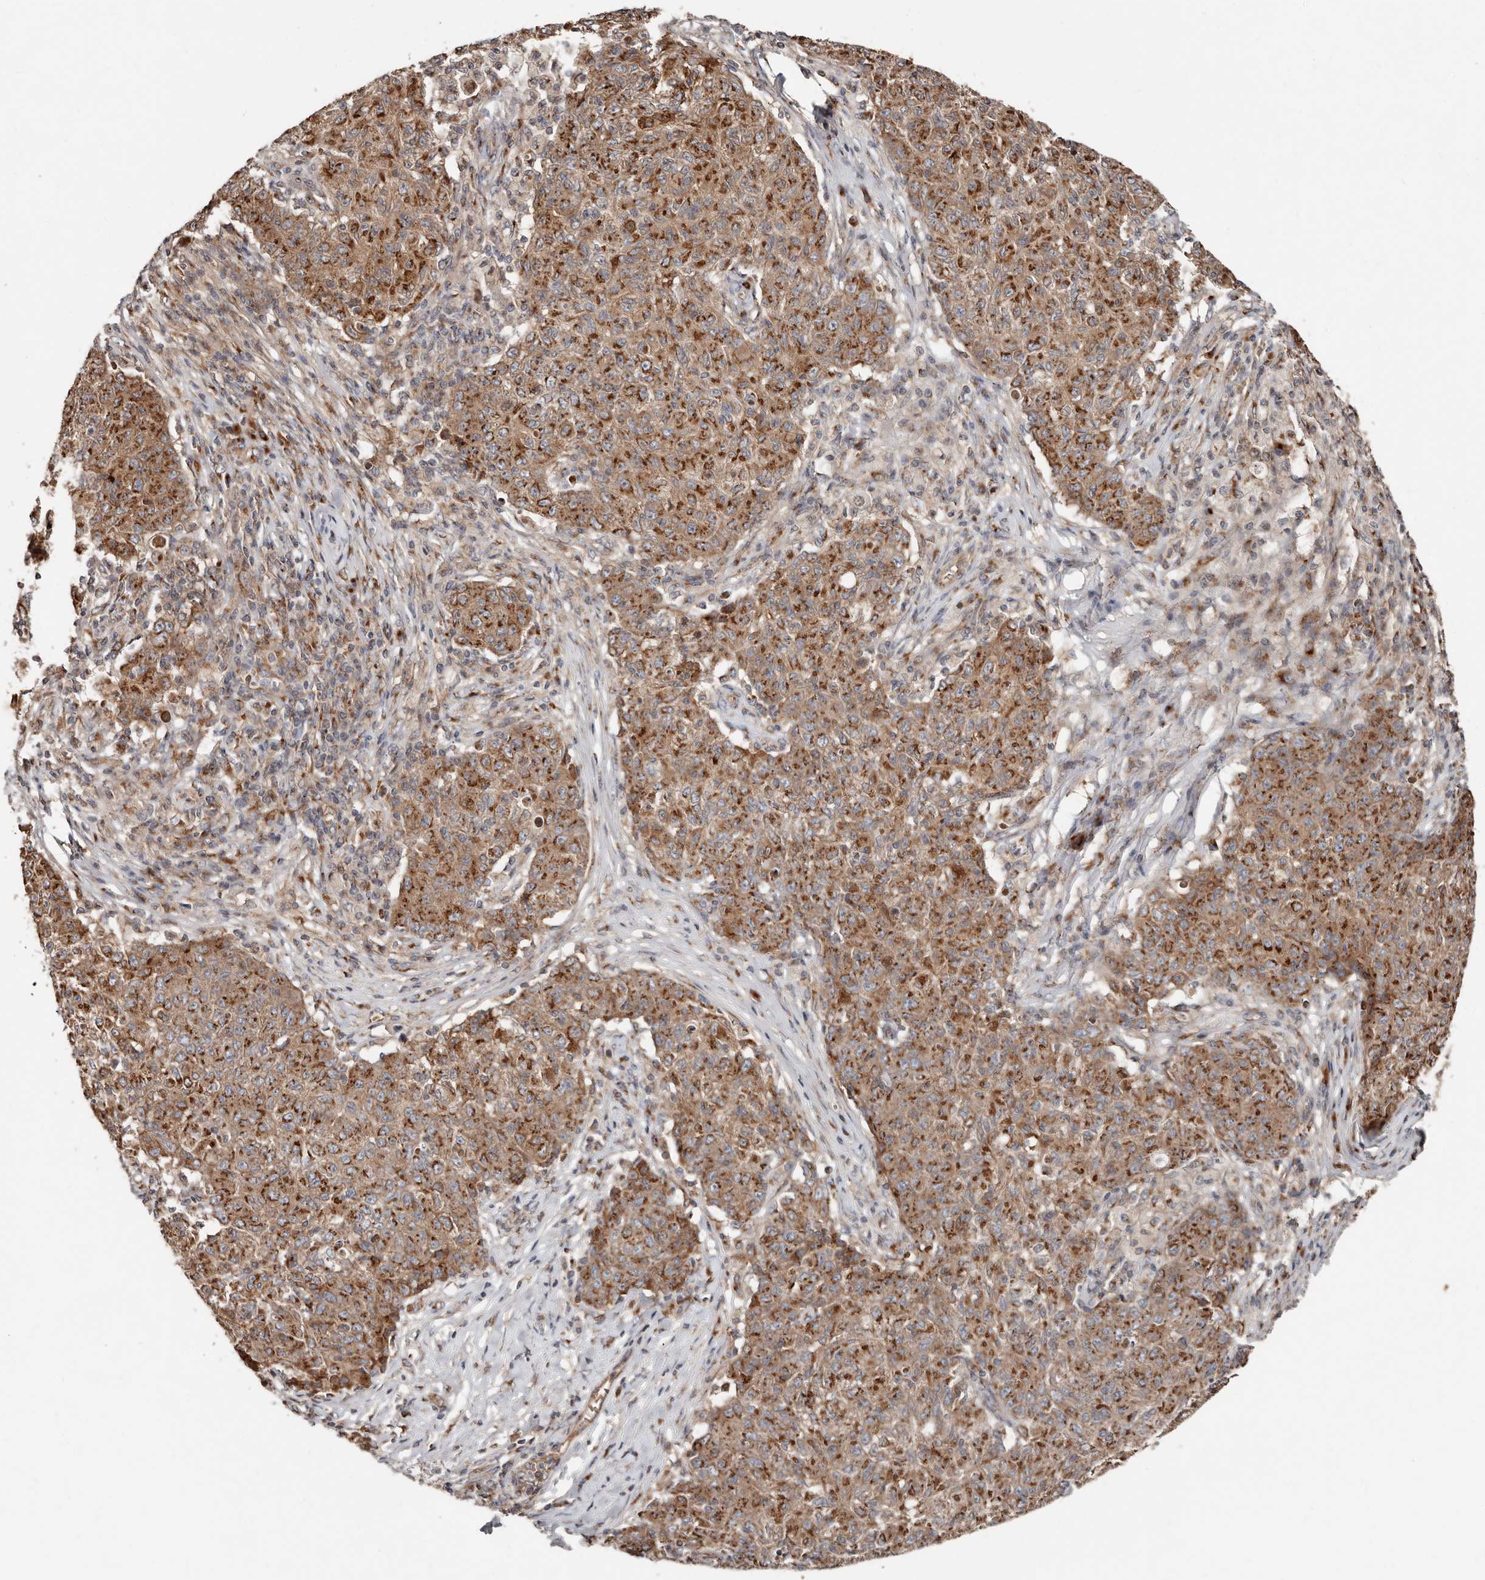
{"staining": {"intensity": "moderate", "quantity": ">75%", "location": "cytoplasmic/membranous"}, "tissue": "ovarian cancer", "cell_type": "Tumor cells", "image_type": "cancer", "snomed": [{"axis": "morphology", "description": "Carcinoma, endometroid"}, {"axis": "topography", "description": "Ovary"}], "caption": "Immunohistochemistry (IHC) micrograph of ovarian cancer stained for a protein (brown), which shows medium levels of moderate cytoplasmic/membranous staining in about >75% of tumor cells.", "gene": "COG1", "patient": {"sex": "female", "age": 42}}